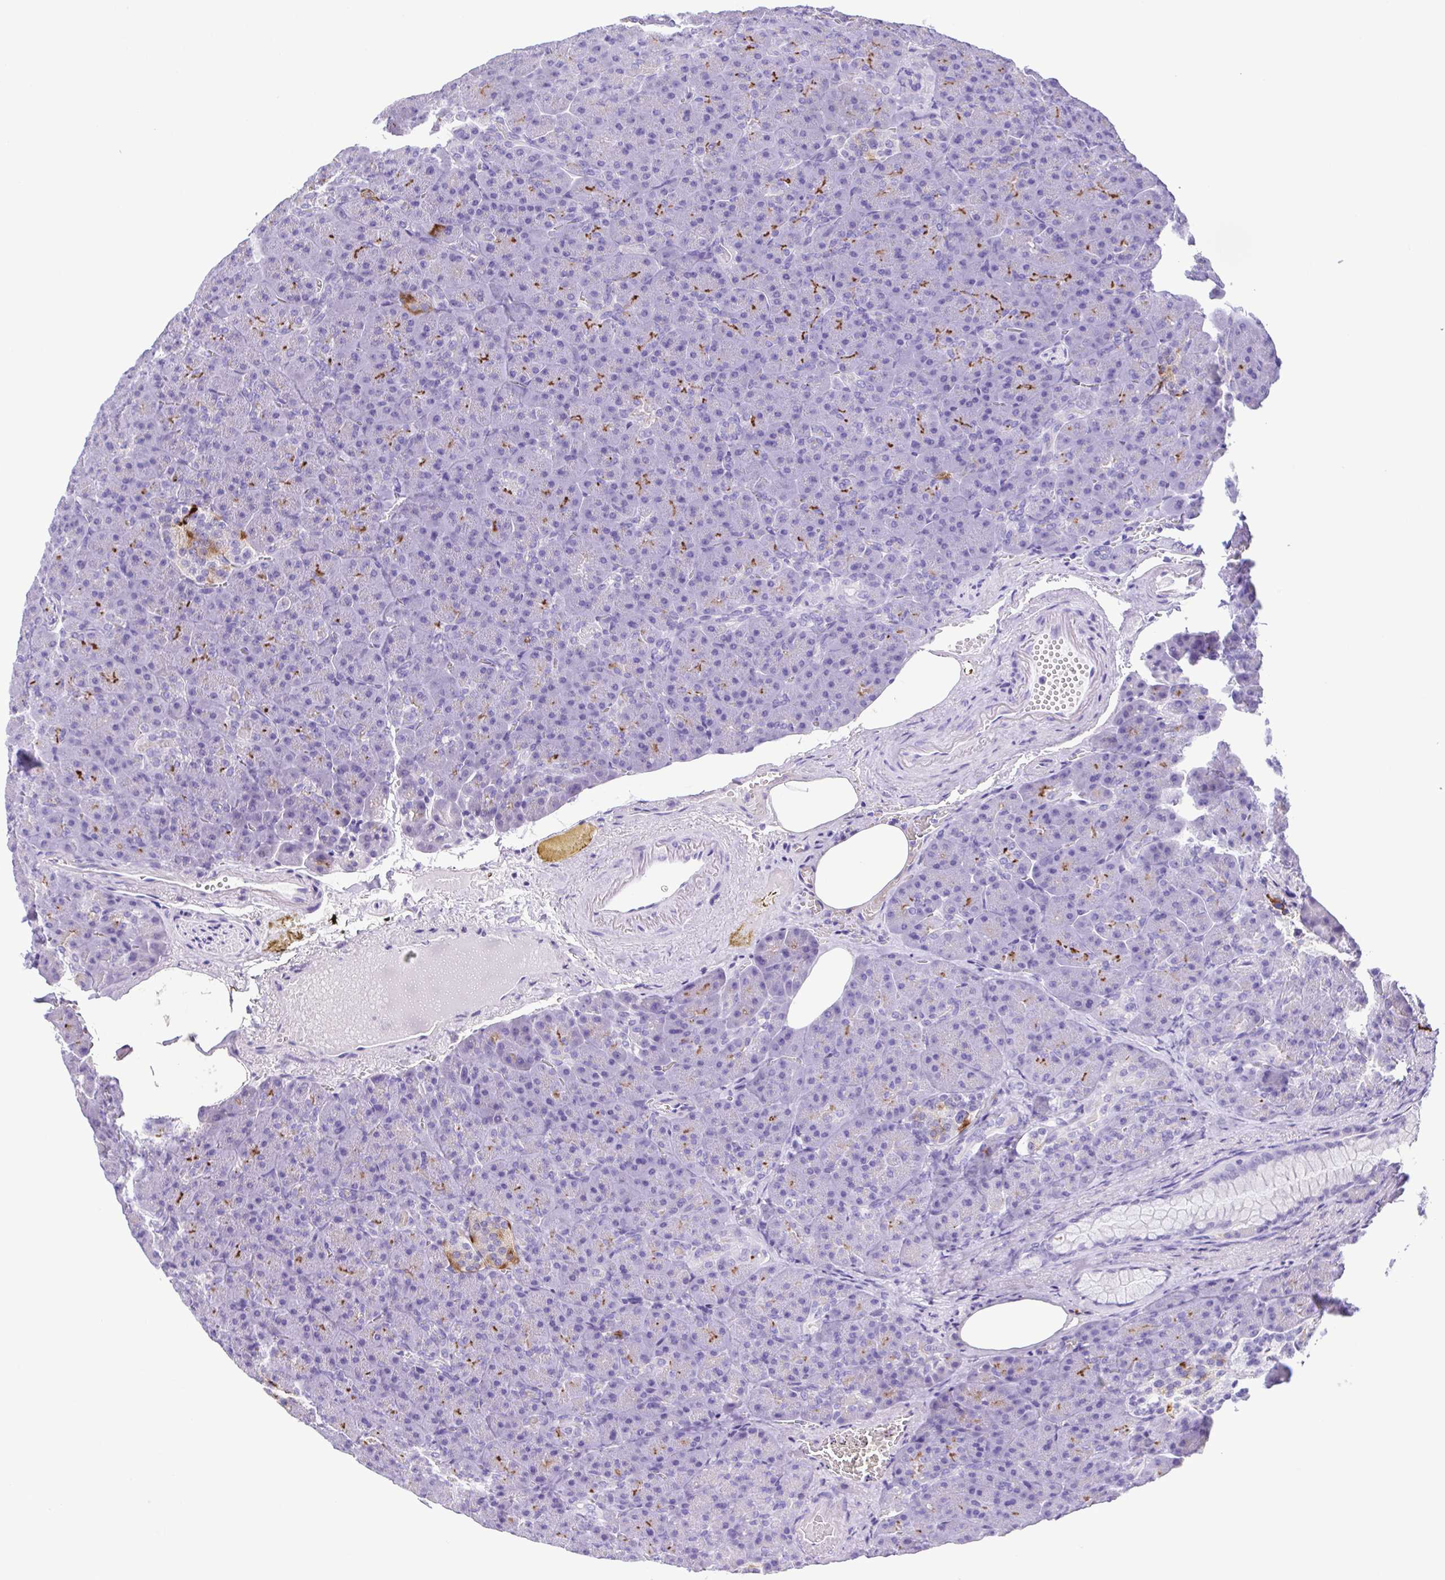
{"staining": {"intensity": "strong", "quantity": "<25%", "location": "cytoplasmic/membranous"}, "tissue": "pancreas", "cell_type": "Exocrine glandular cells", "image_type": "normal", "snomed": [{"axis": "morphology", "description": "Normal tissue, NOS"}, {"axis": "topography", "description": "Pancreas"}], "caption": "Brown immunohistochemical staining in unremarkable human pancreas demonstrates strong cytoplasmic/membranous positivity in approximately <25% of exocrine glandular cells. Nuclei are stained in blue.", "gene": "OVGP1", "patient": {"sex": "female", "age": 74}}